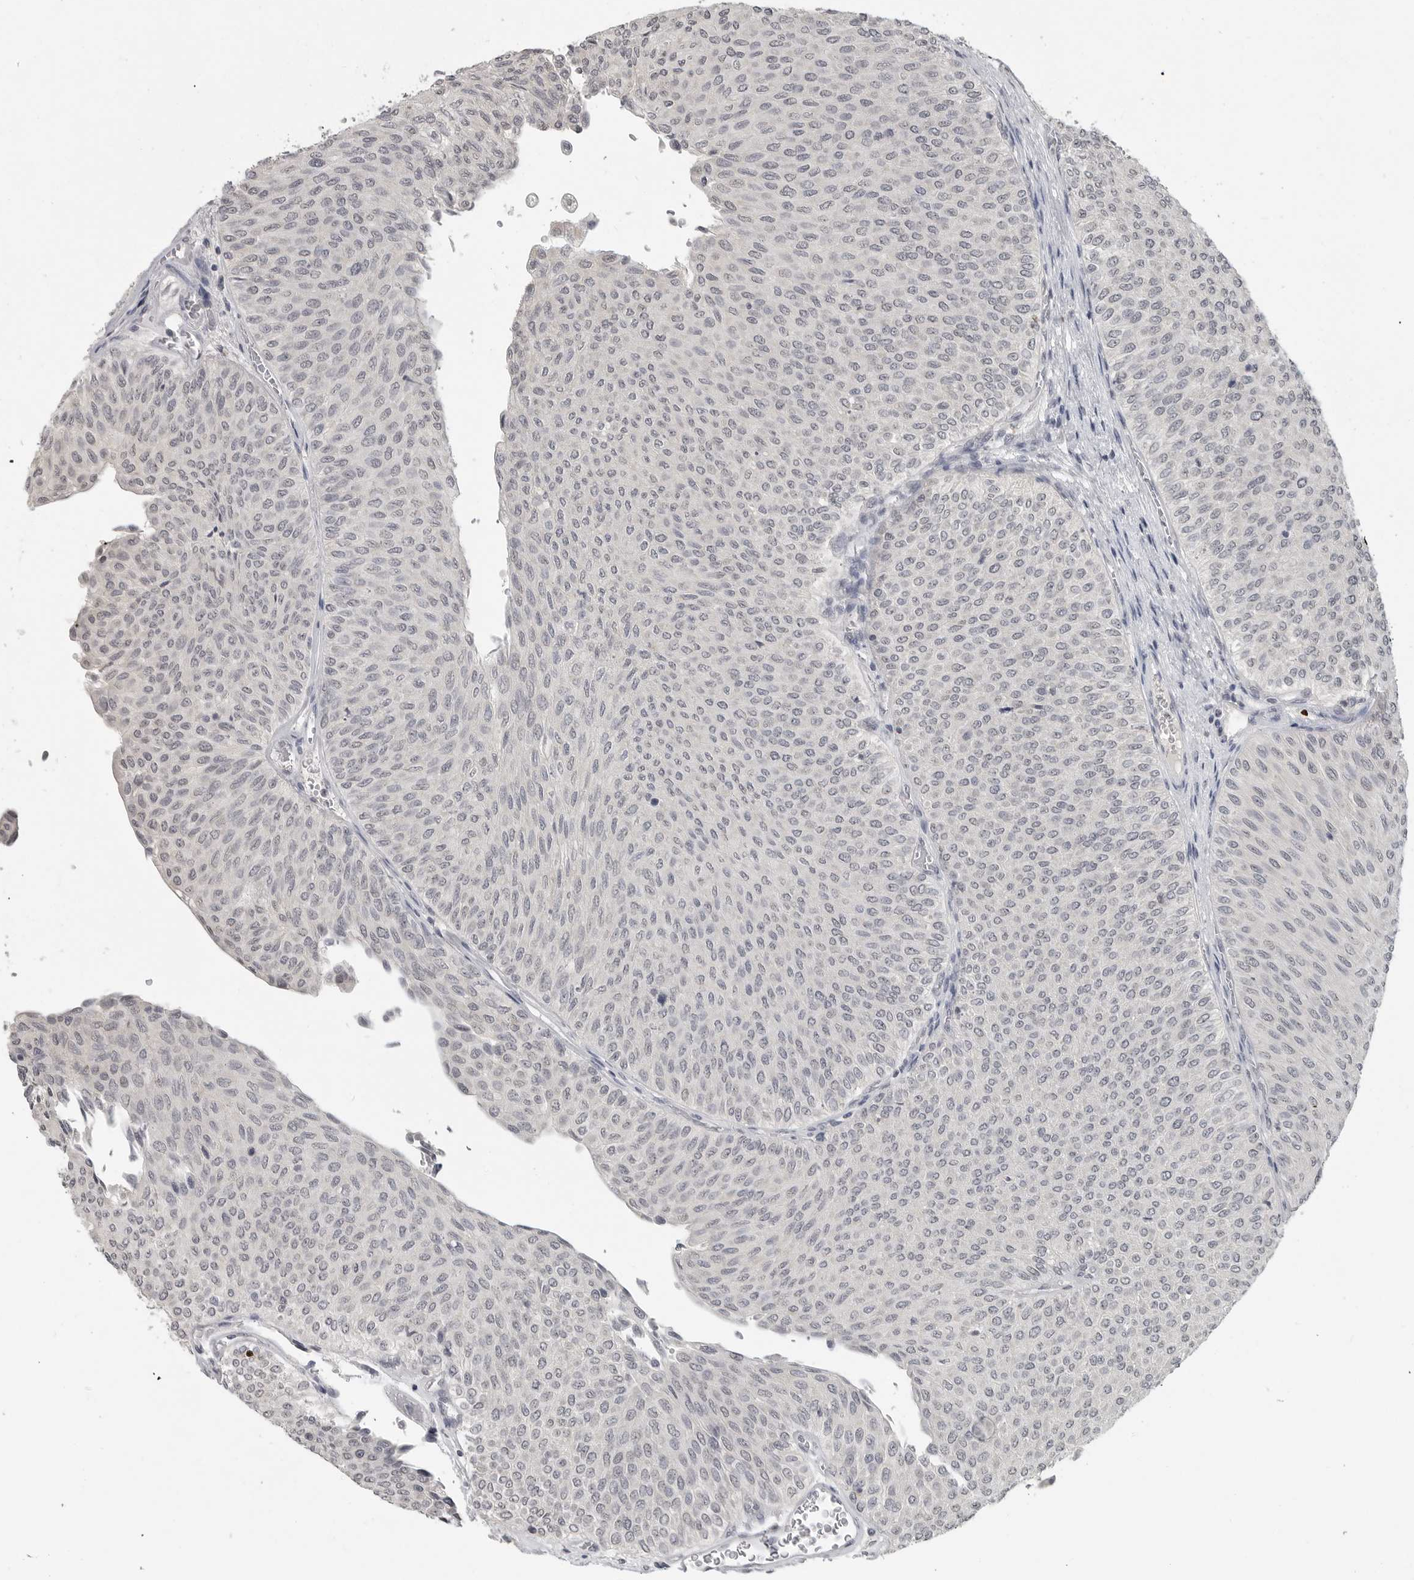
{"staining": {"intensity": "negative", "quantity": "none", "location": "none"}, "tissue": "urothelial cancer", "cell_type": "Tumor cells", "image_type": "cancer", "snomed": [{"axis": "morphology", "description": "Urothelial carcinoma, Low grade"}, {"axis": "topography", "description": "Urinary bladder"}], "caption": "The IHC micrograph has no significant expression in tumor cells of urothelial cancer tissue.", "gene": "FOXP3", "patient": {"sex": "male", "age": 78}}